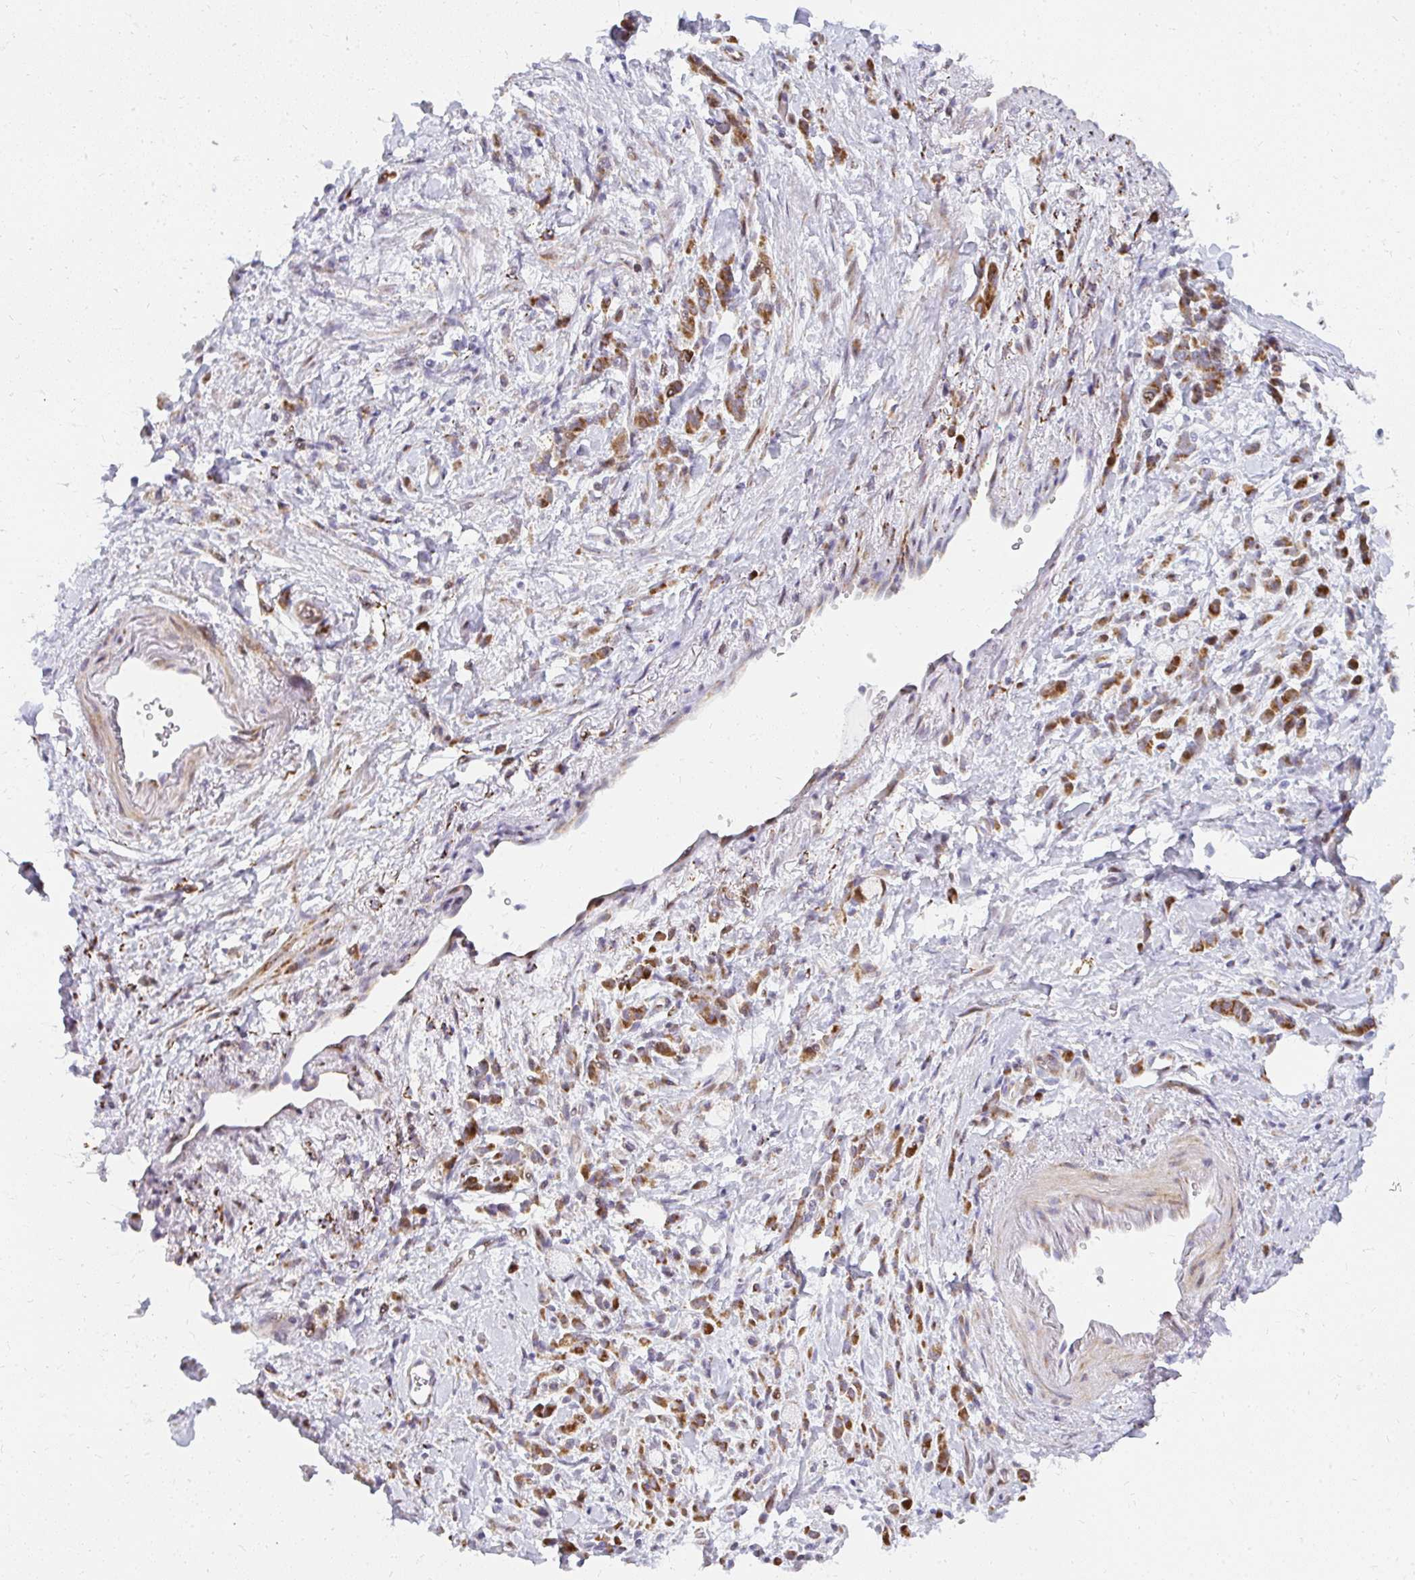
{"staining": {"intensity": "strong", "quantity": ">75%", "location": "cytoplasmic/membranous"}, "tissue": "stomach cancer", "cell_type": "Tumor cells", "image_type": "cancer", "snomed": [{"axis": "morphology", "description": "Adenocarcinoma, NOS"}, {"axis": "topography", "description": "Stomach"}], "caption": "Immunohistochemistry (DAB) staining of stomach adenocarcinoma displays strong cytoplasmic/membranous protein expression in approximately >75% of tumor cells.", "gene": "PLA2G5", "patient": {"sex": "male", "age": 77}}